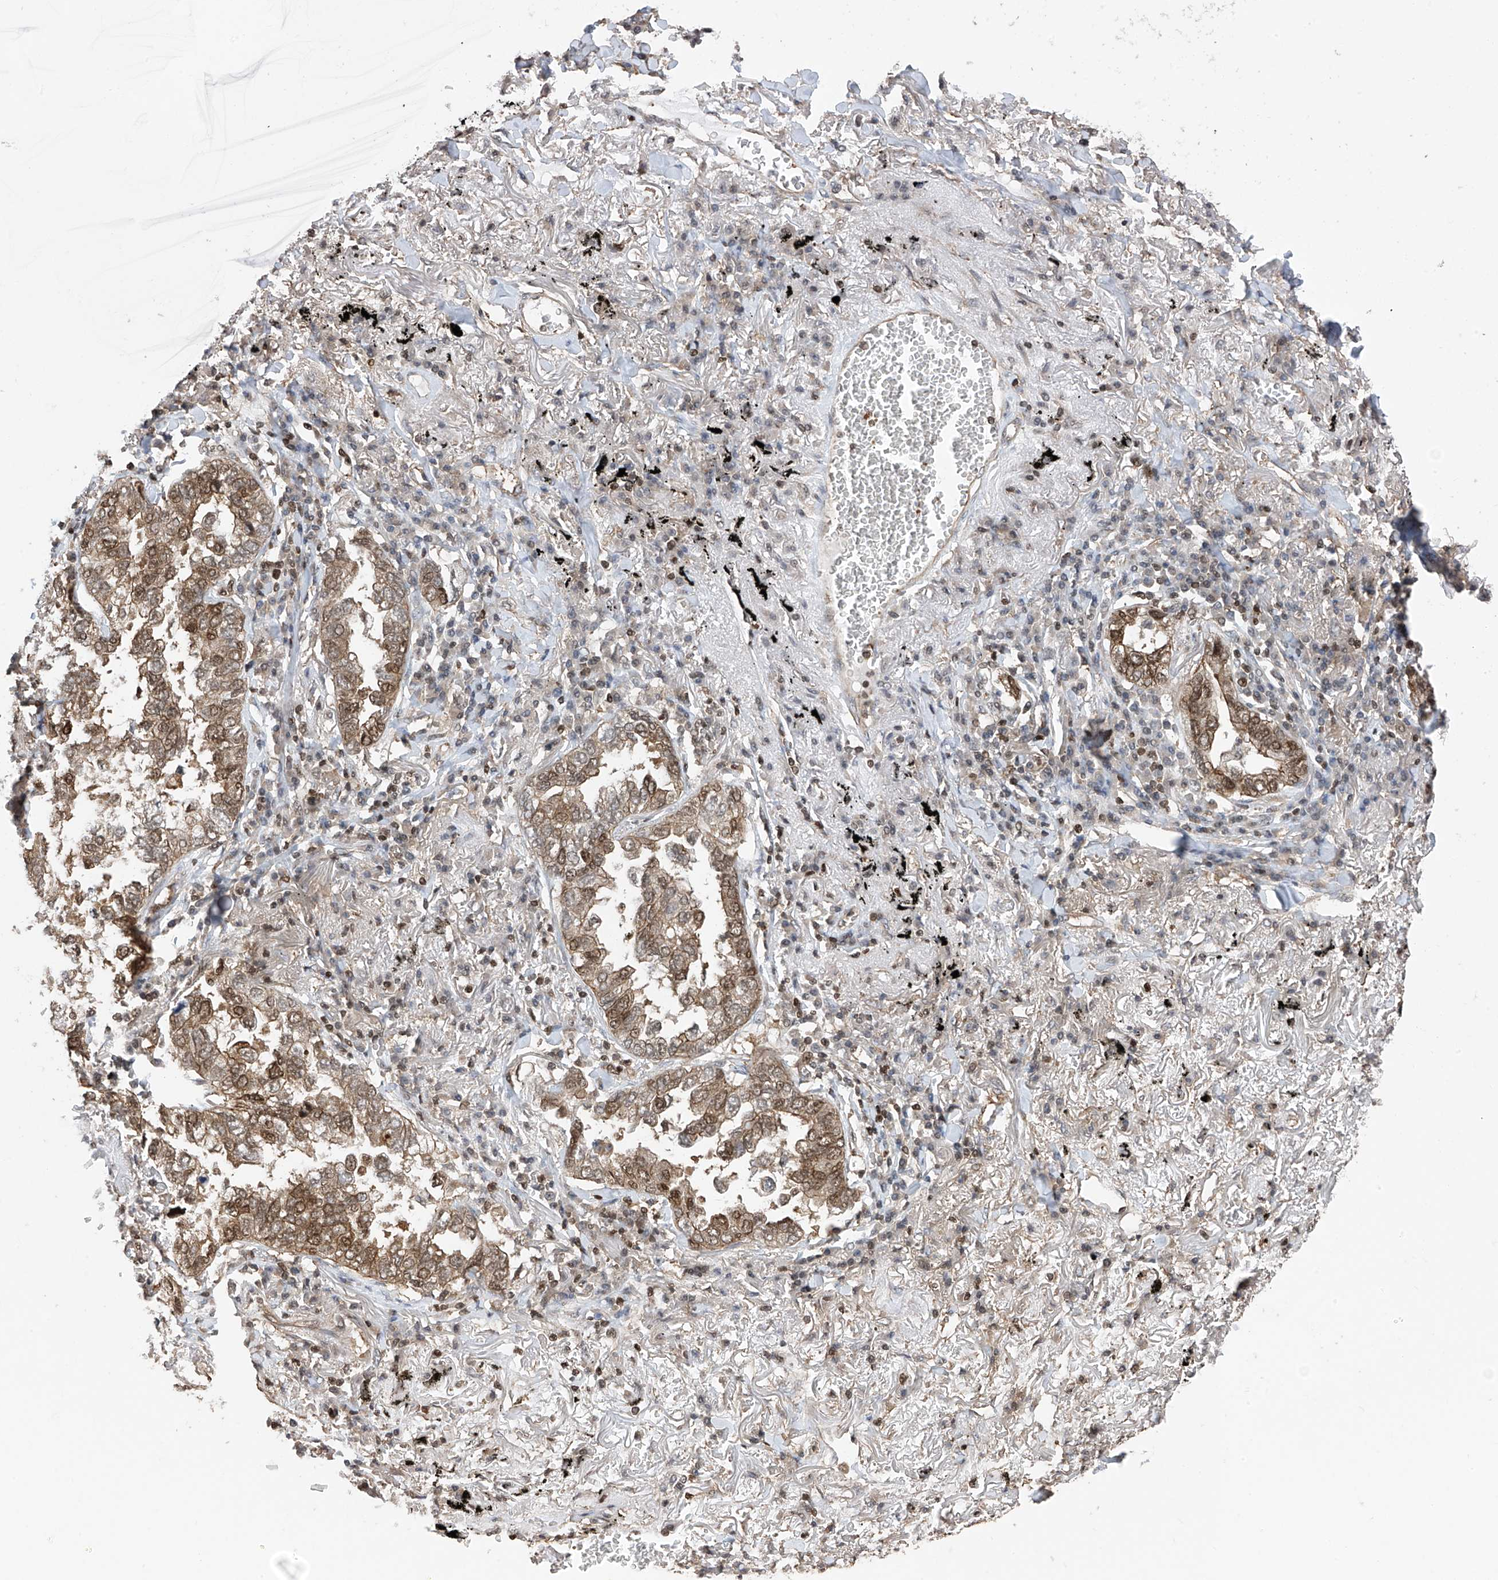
{"staining": {"intensity": "moderate", "quantity": ">75%", "location": "cytoplasmic/membranous,nuclear"}, "tissue": "lung cancer", "cell_type": "Tumor cells", "image_type": "cancer", "snomed": [{"axis": "morphology", "description": "Adenocarcinoma, NOS"}, {"axis": "topography", "description": "Lung"}], "caption": "A photomicrograph of human lung adenocarcinoma stained for a protein exhibits moderate cytoplasmic/membranous and nuclear brown staining in tumor cells.", "gene": "DNAJC9", "patient": {"sex": "male", "age": 65}}